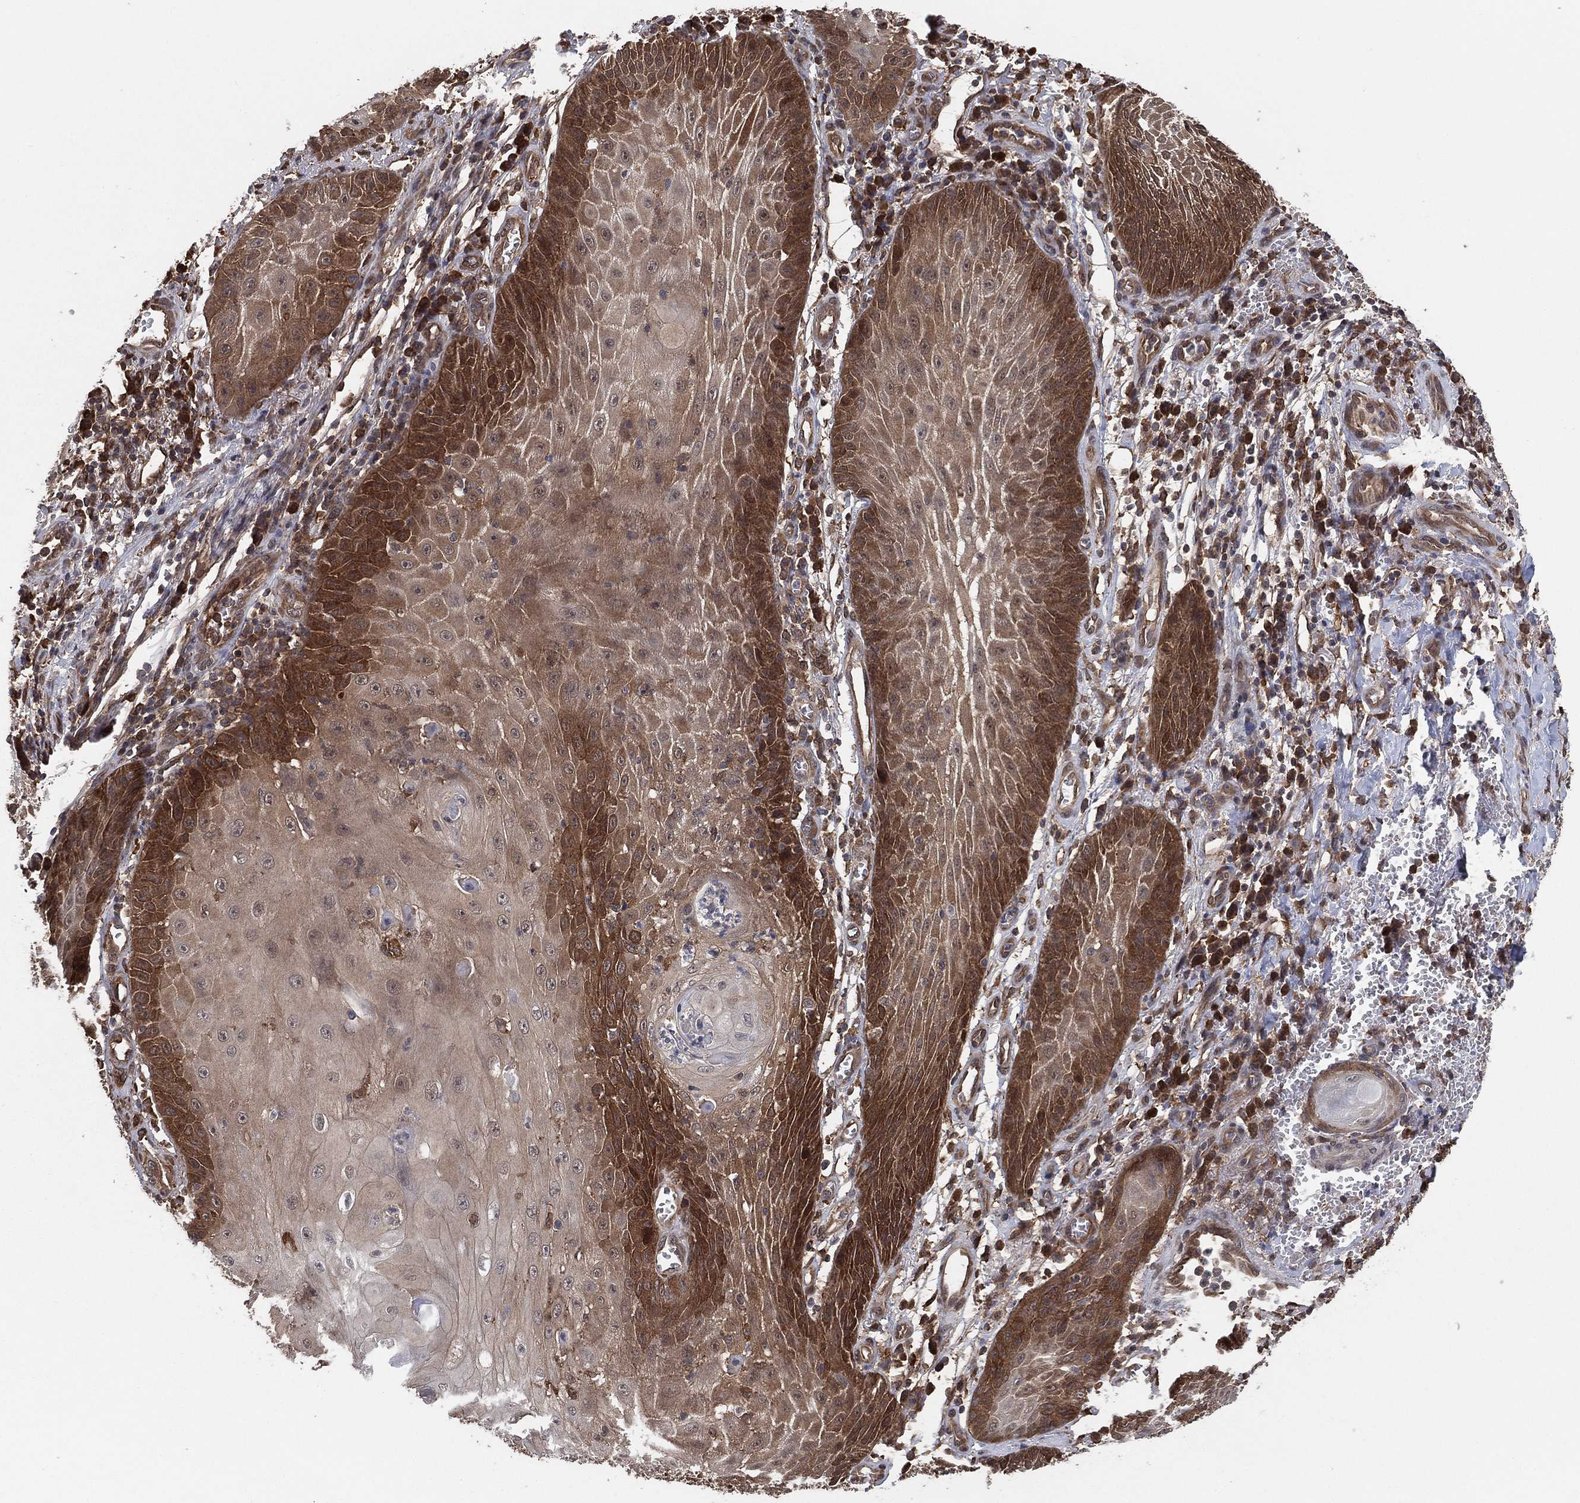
{"staining": {"intensity": "strong", "quantity": "25%-75%", "location": "cytoplasmic/membranous"}, "tissue": "skin cancer", "cell_type": "Tumor cells", "image_type": "cancer", "snomed": [{"axis": "morphology", "description": "Squamous cell carcinoma, NOS"}, {"axis": "topography", "description": "Skin"}], "caption": "This is an image of immunohistochemistry staining of skin cancer, which shows strong staining in the cytoplasmic/membranous of tumor cells.", "gene": "PSMG4", "patient": {"sex": "male", "age": 70}}